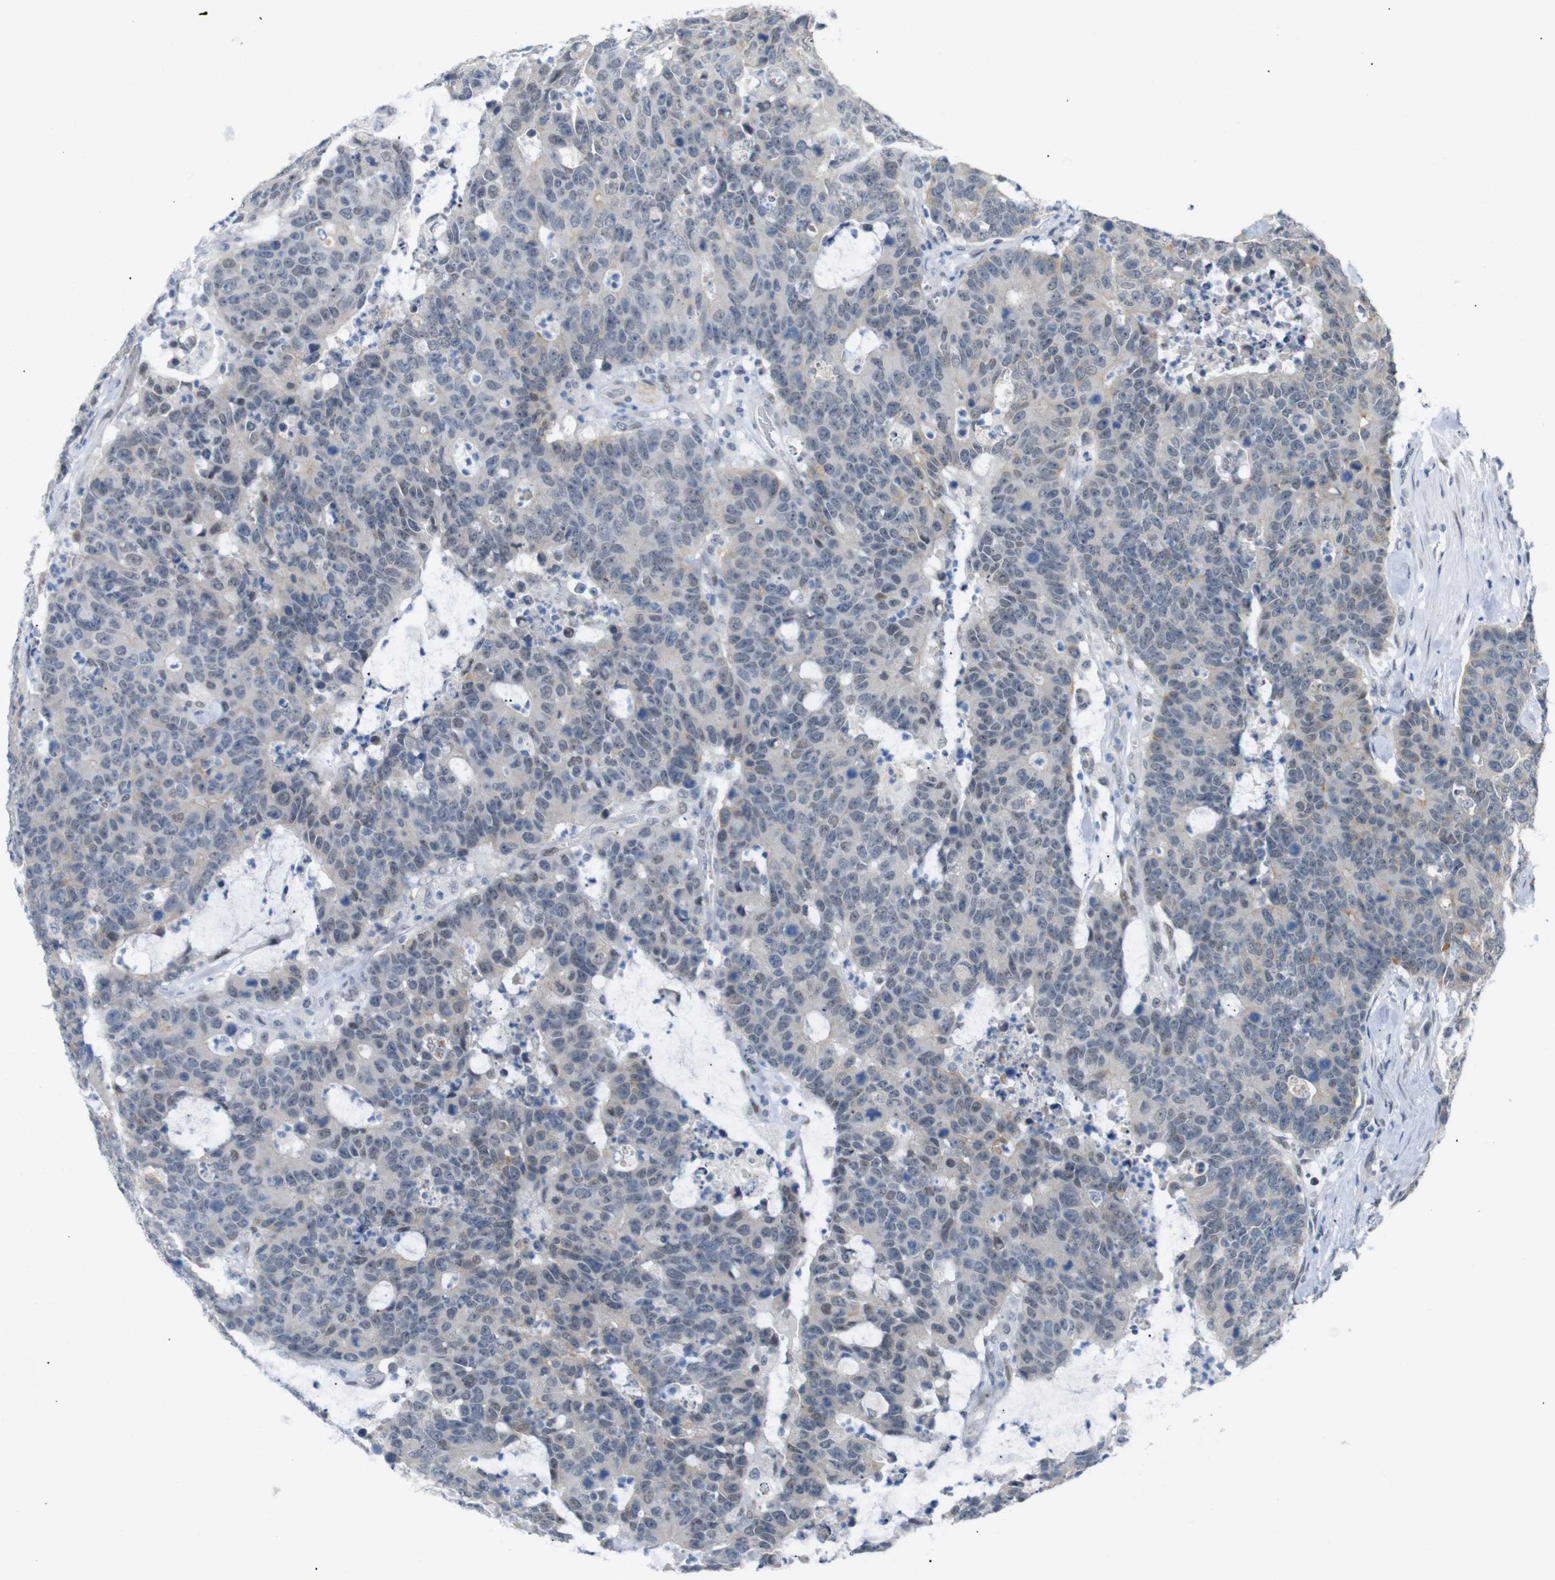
{"staining": {"intensity": "negative", "quantity": "none", "location": "none"}, "tissue": "colorectal cancer", "cell_type": "Tumor cells", "image_type": "cancer", "snomed": [{"axis": "morphology", "description": "Adenocarcinoma, NOS"}, {"axis": "topography", "description": "Colon"}], "caption": "Immunohistochemical staining of colorectal cancer demonstrates no significant positivity in tumor cells.", "gene": "GPR158", "patient": {"sex": "female", "age": 86}}